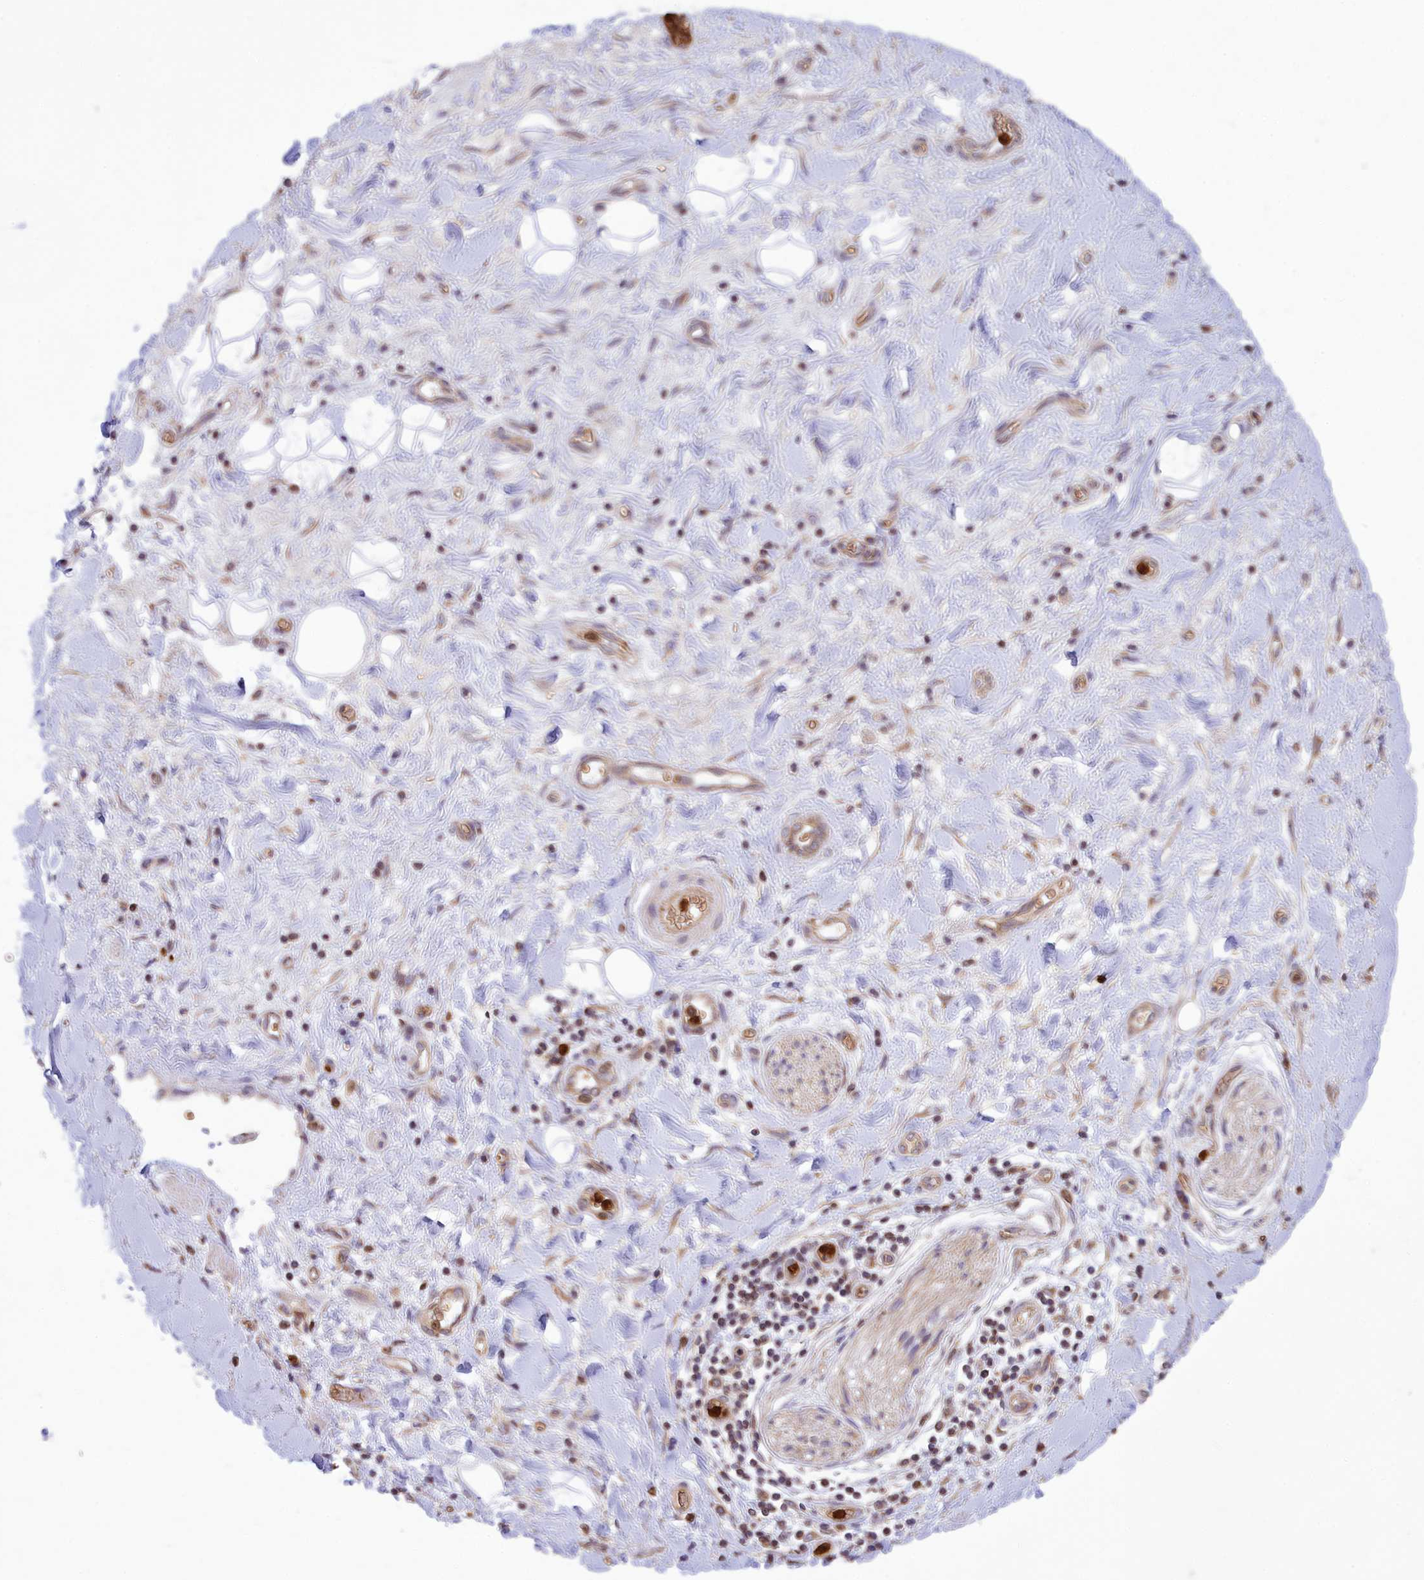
{"staining": {"intensity": "negative", "quantity": "none", "location": "none"}, "tissue": "adipose tissue", "cell_type": "Adipocytes", "image_type": "normal", "snomed": [{"axis": "morphology", "description": "Normal tissue, NOS"}, {"axis": "morphology", "description": "Adenocarcinoma, NOS"}, {"axis": "topography", "description": "Pancreas"}, {"axis": "topography", "description": "Peripheral nerve tissue"}], "caption": "Immunohistochemistry (IHC) image of benign adipose tissue: human adipose tissue stained with DAB displays no significant protein staining in adipocytes.", "gene": "PKHD1L1", "patient": {"sex": "male", "age": 59}}